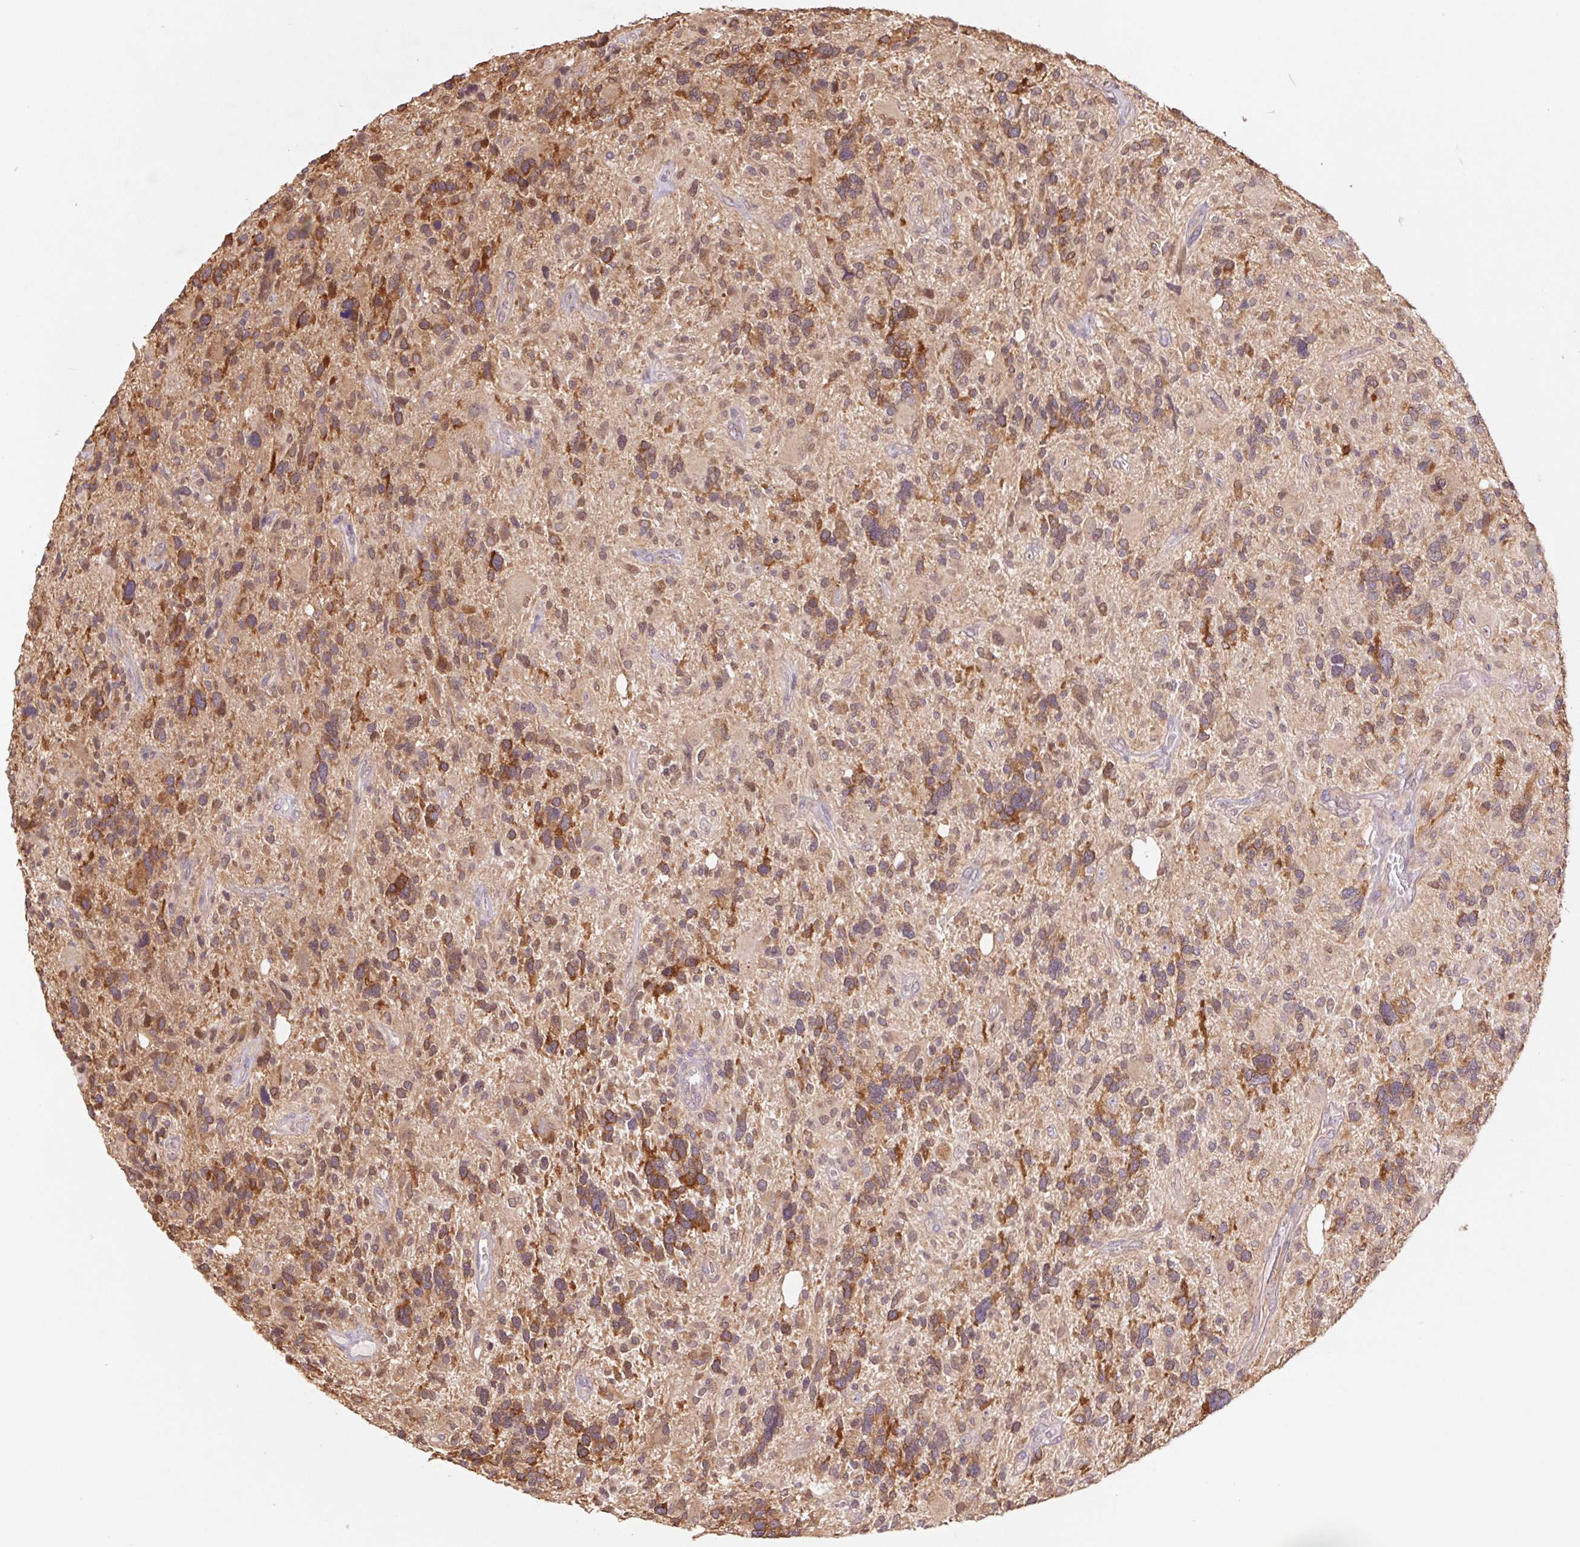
{"staining": {"intensity": "moderate", "quantity": "<25%", "location": "cytoplasmic/membranous"}, "tissue": "glioma", "cell_type": "Tumor cells", "image_type": "cancer", "snomed": [{"axis": "morphology", "description": "Glioma, malignant, High grade"}, {"axis": "topography", "description": "Brain"}], "caption": "Immunohistochemistry (IHC) photomicrograph of neoplastic tissue: glioma stained using immunohistochemistry (IHC) shows low levels of moderate protein expression localized specifically in the cytoplasmic/membranous of tumor cells, appearing as a cytoplasmic/membranous brown color.", "gene": "RRM1", "patient": {"sex": "male", "age": 49}}